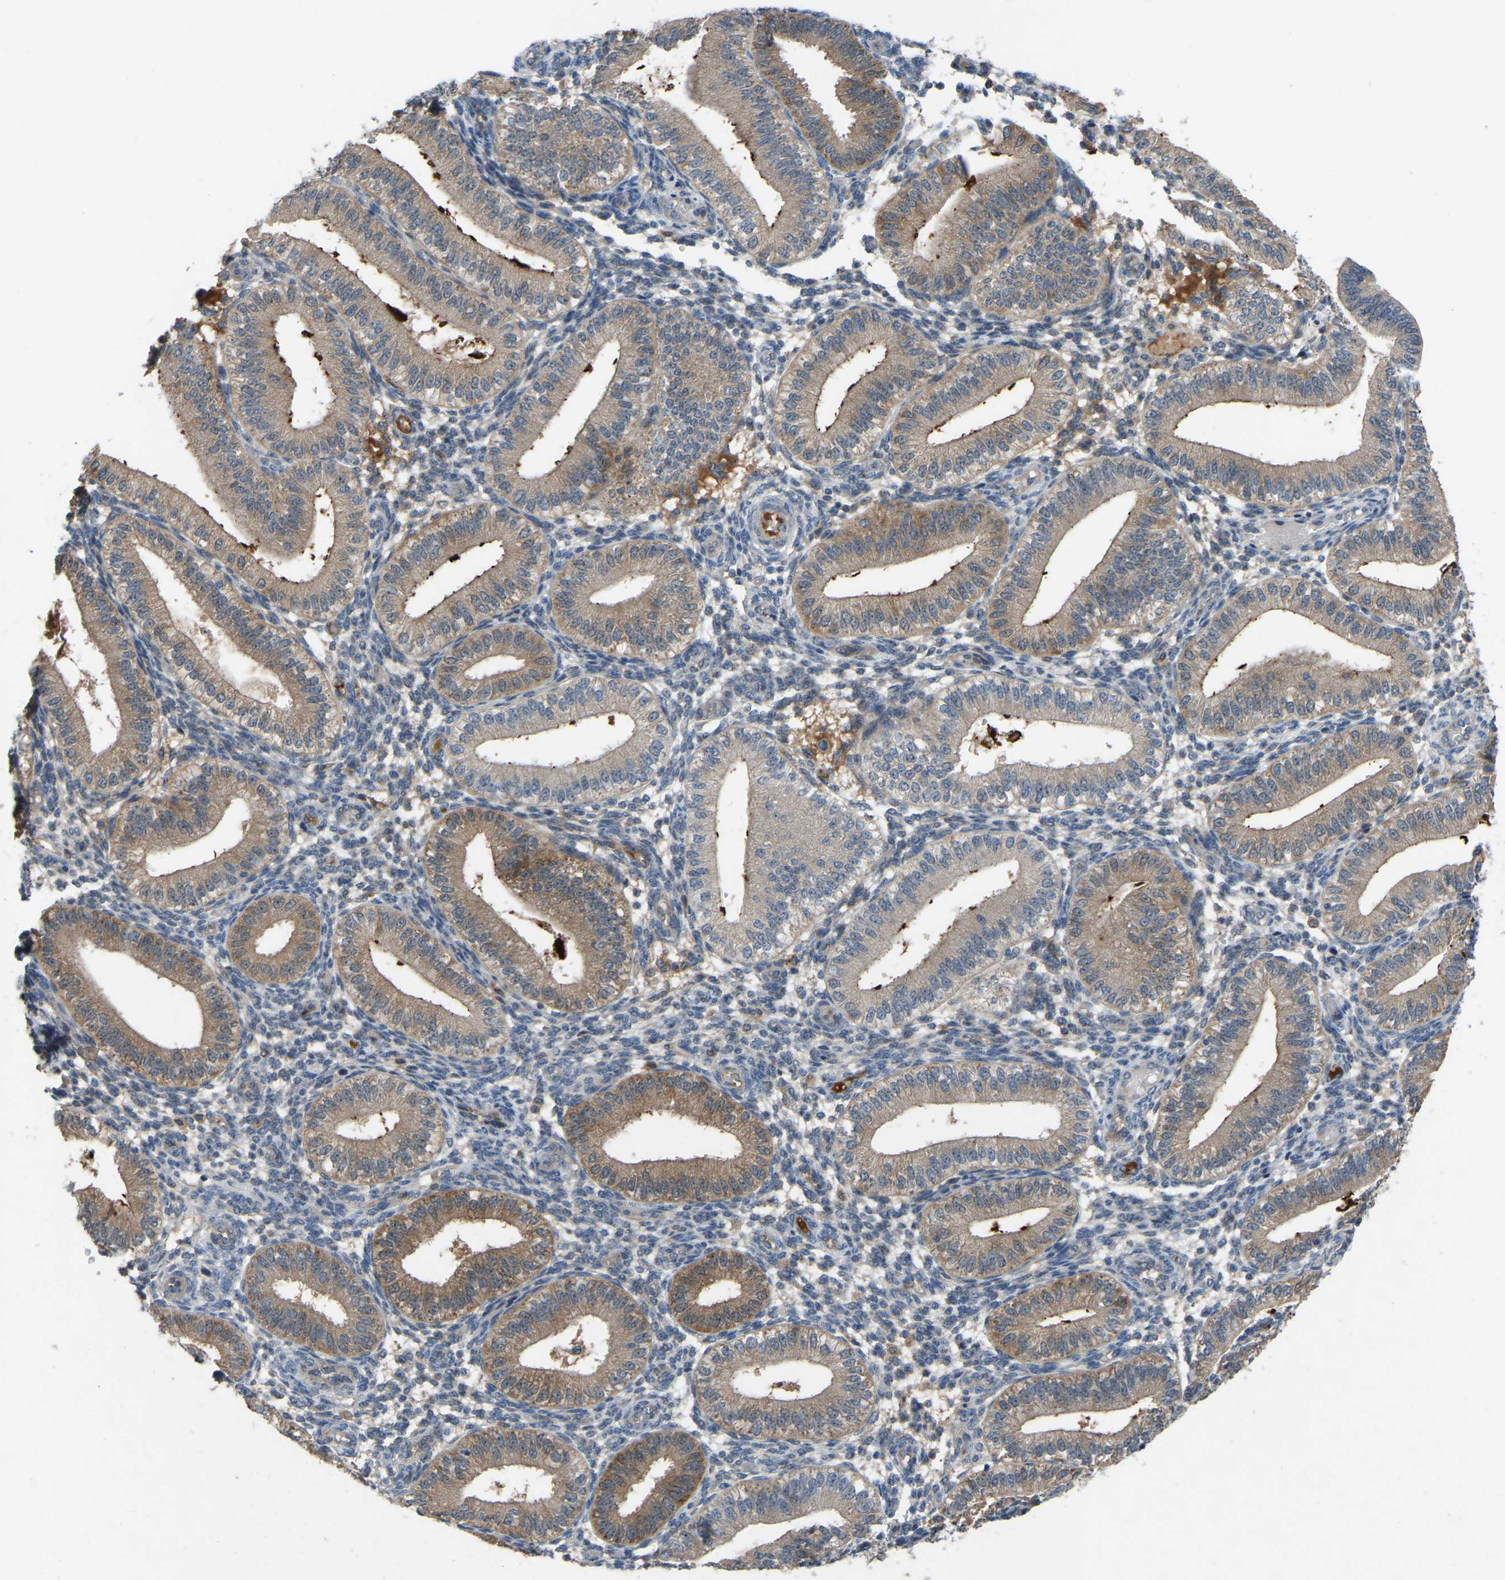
{"staining": {"intensity": "negative", "quantity": "none", "location": "none"}, "tissue": "endometrium", "cell_type": "Cells in endometrial stroma", "image_type": "normal", "snomed": [{"axis": "morphology", "description": "Normal tissue, NOS"}, {"axis": "topography", "description": "Endometrium"}], "caption": "Immunohistochemistry (IHC) micrograph of unremarkable endometrium: human endometrium stained with DAB reveals no significant protein expression in cells in endometrial stroma. The staining was performed using DAB to visualize the protein expression in brown, while the nuclei were stained in blue with hematoxylin (Magnification: 20x).", "gene": "FHIT", "patient": {"sex": "female", "age": 39}}